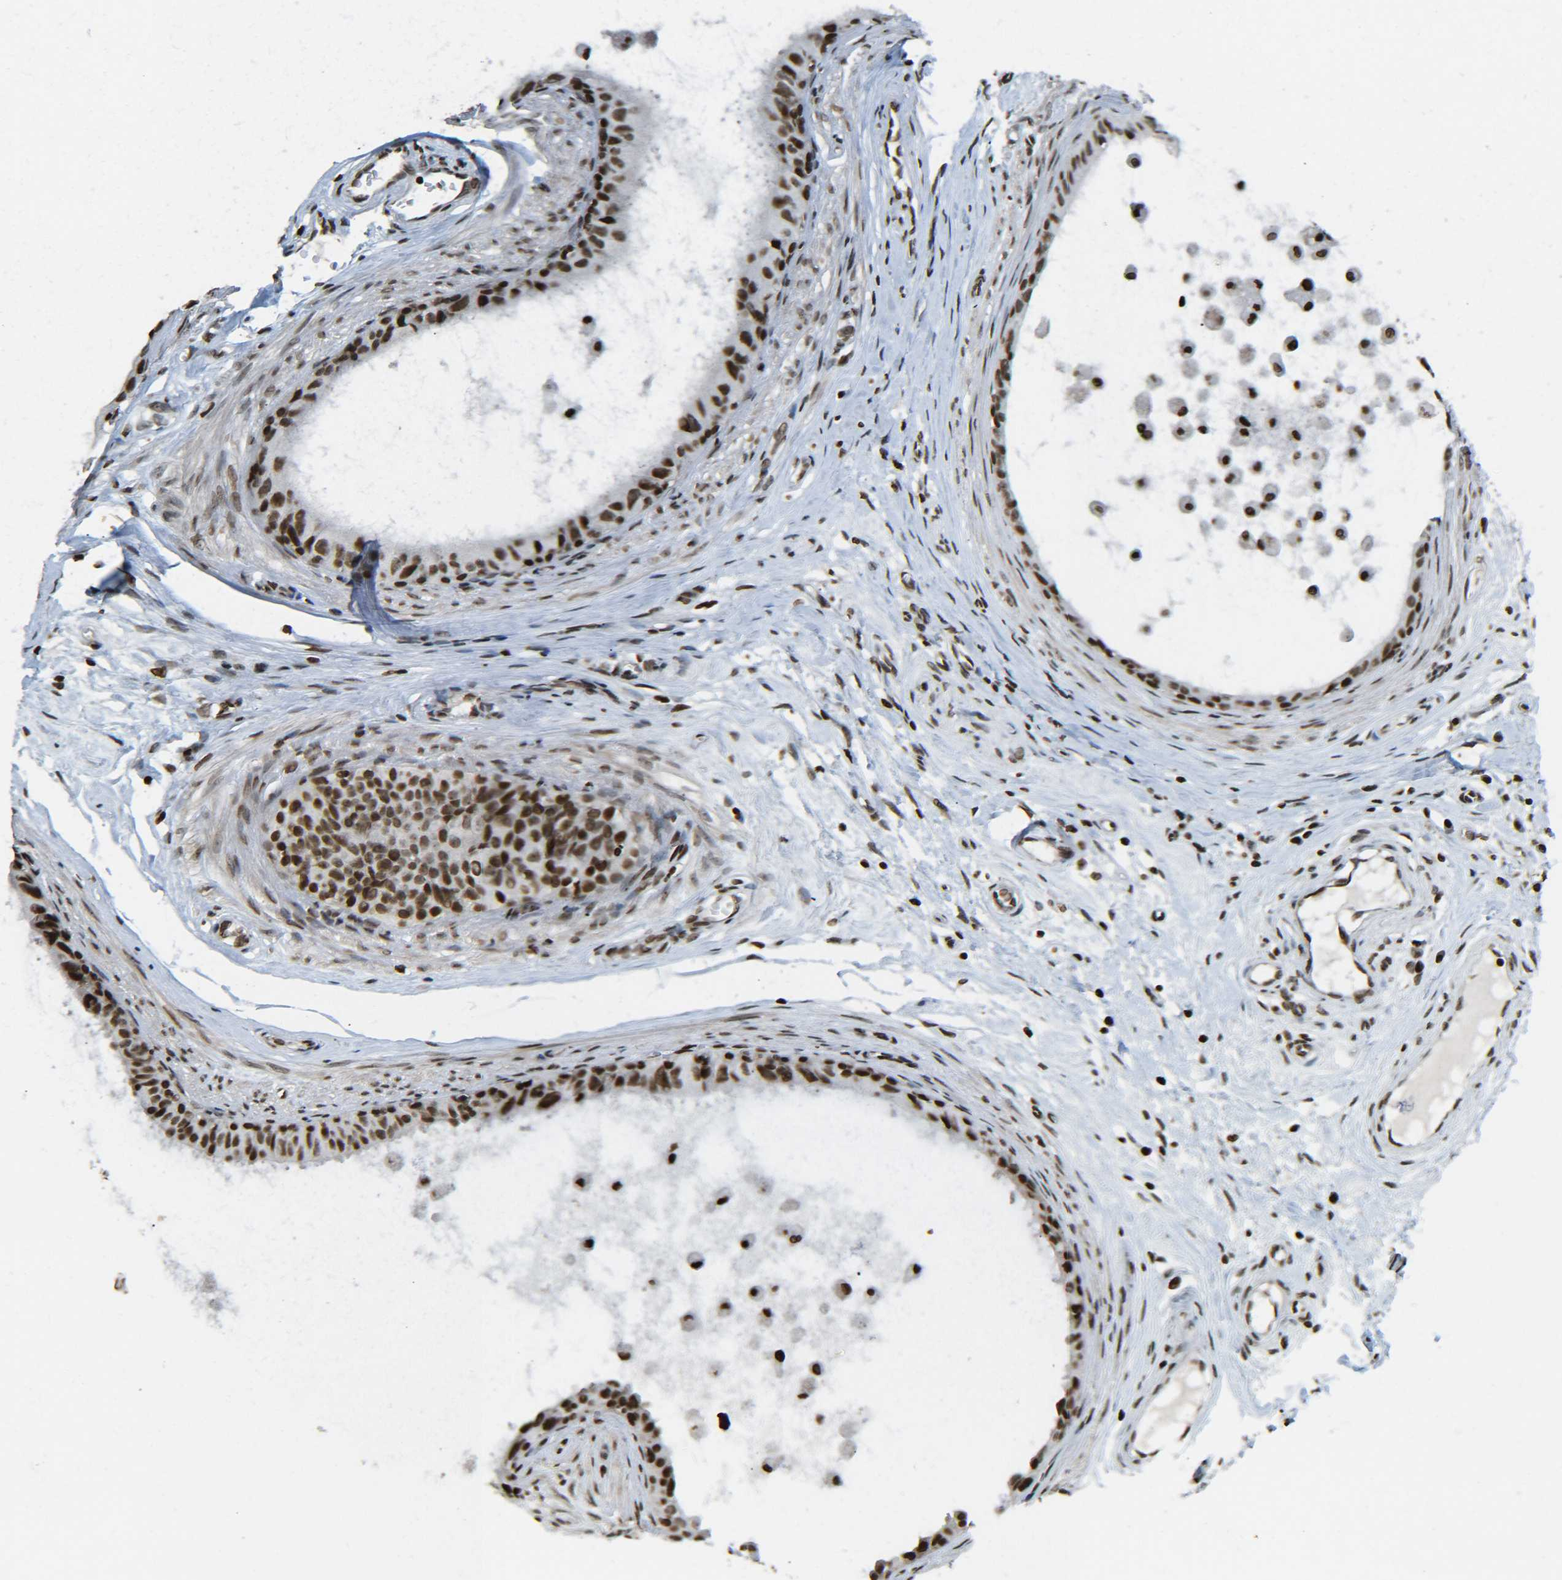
{"staining": {"intensity": "strong", "quantity": ">75%", "location": "nuclear"}, "tissue": "epididymis", "cell_type": "Glandular cells", "image_type": "normal", "snomed": [{"axis": "morphology", "description": "Normal tissue, NOS"}, {"axis": "morphology", "description": "Inflammation, NOS"}, {"axis": "topography", "description": "Epididymis"}], "caption": "DAB immunohistochemical staining of benign human epididymis demonstrates strong nuclear protein staining in approximately >75% of glandular cells.", "gene": "H4C16", "patient": {"sex": "male", "age": 85}}